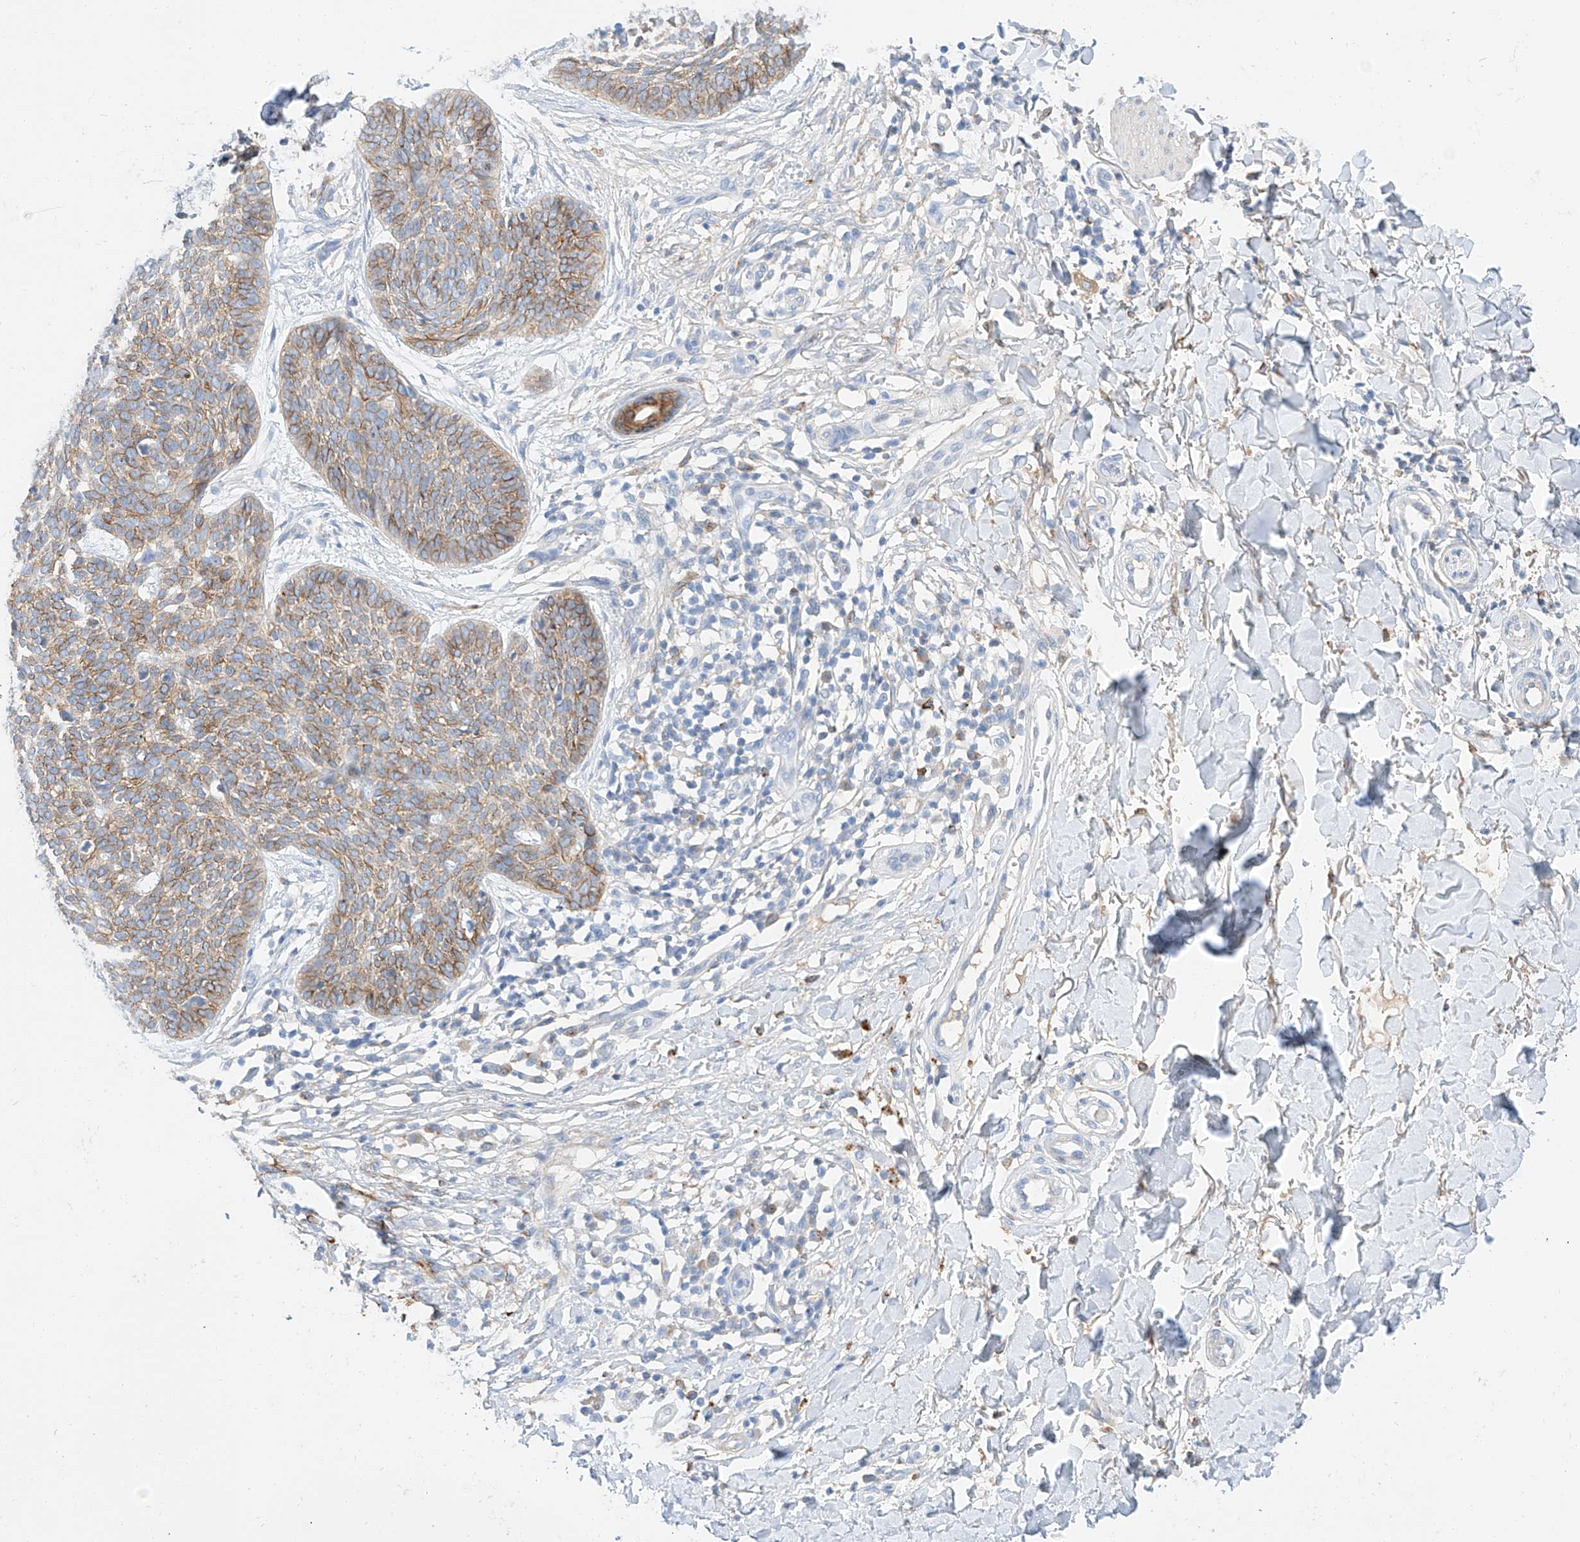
{"staining": {"intensity": "moderate", "quantity": ">75%", "location": "cytoplasmic/membranous"}, "tissue": "skin cancer", "cell_type": "Tumor cells", "image_type": "cancer", "snomed": [{"axis": "morphology", "description": "Basal cell carcinoma"}, {"axis": "topography", "description": "Skin"}], "caption": "An immunohistochemistry photomicrograph of tumor tissue is shown. Protein staining in brown shows moderate cytoplasmic/membranous positivity in skin basal cell carcinoma within tumor cells.", "gene": "MAP7", "patient": {"sex": "female", "age": 64}}